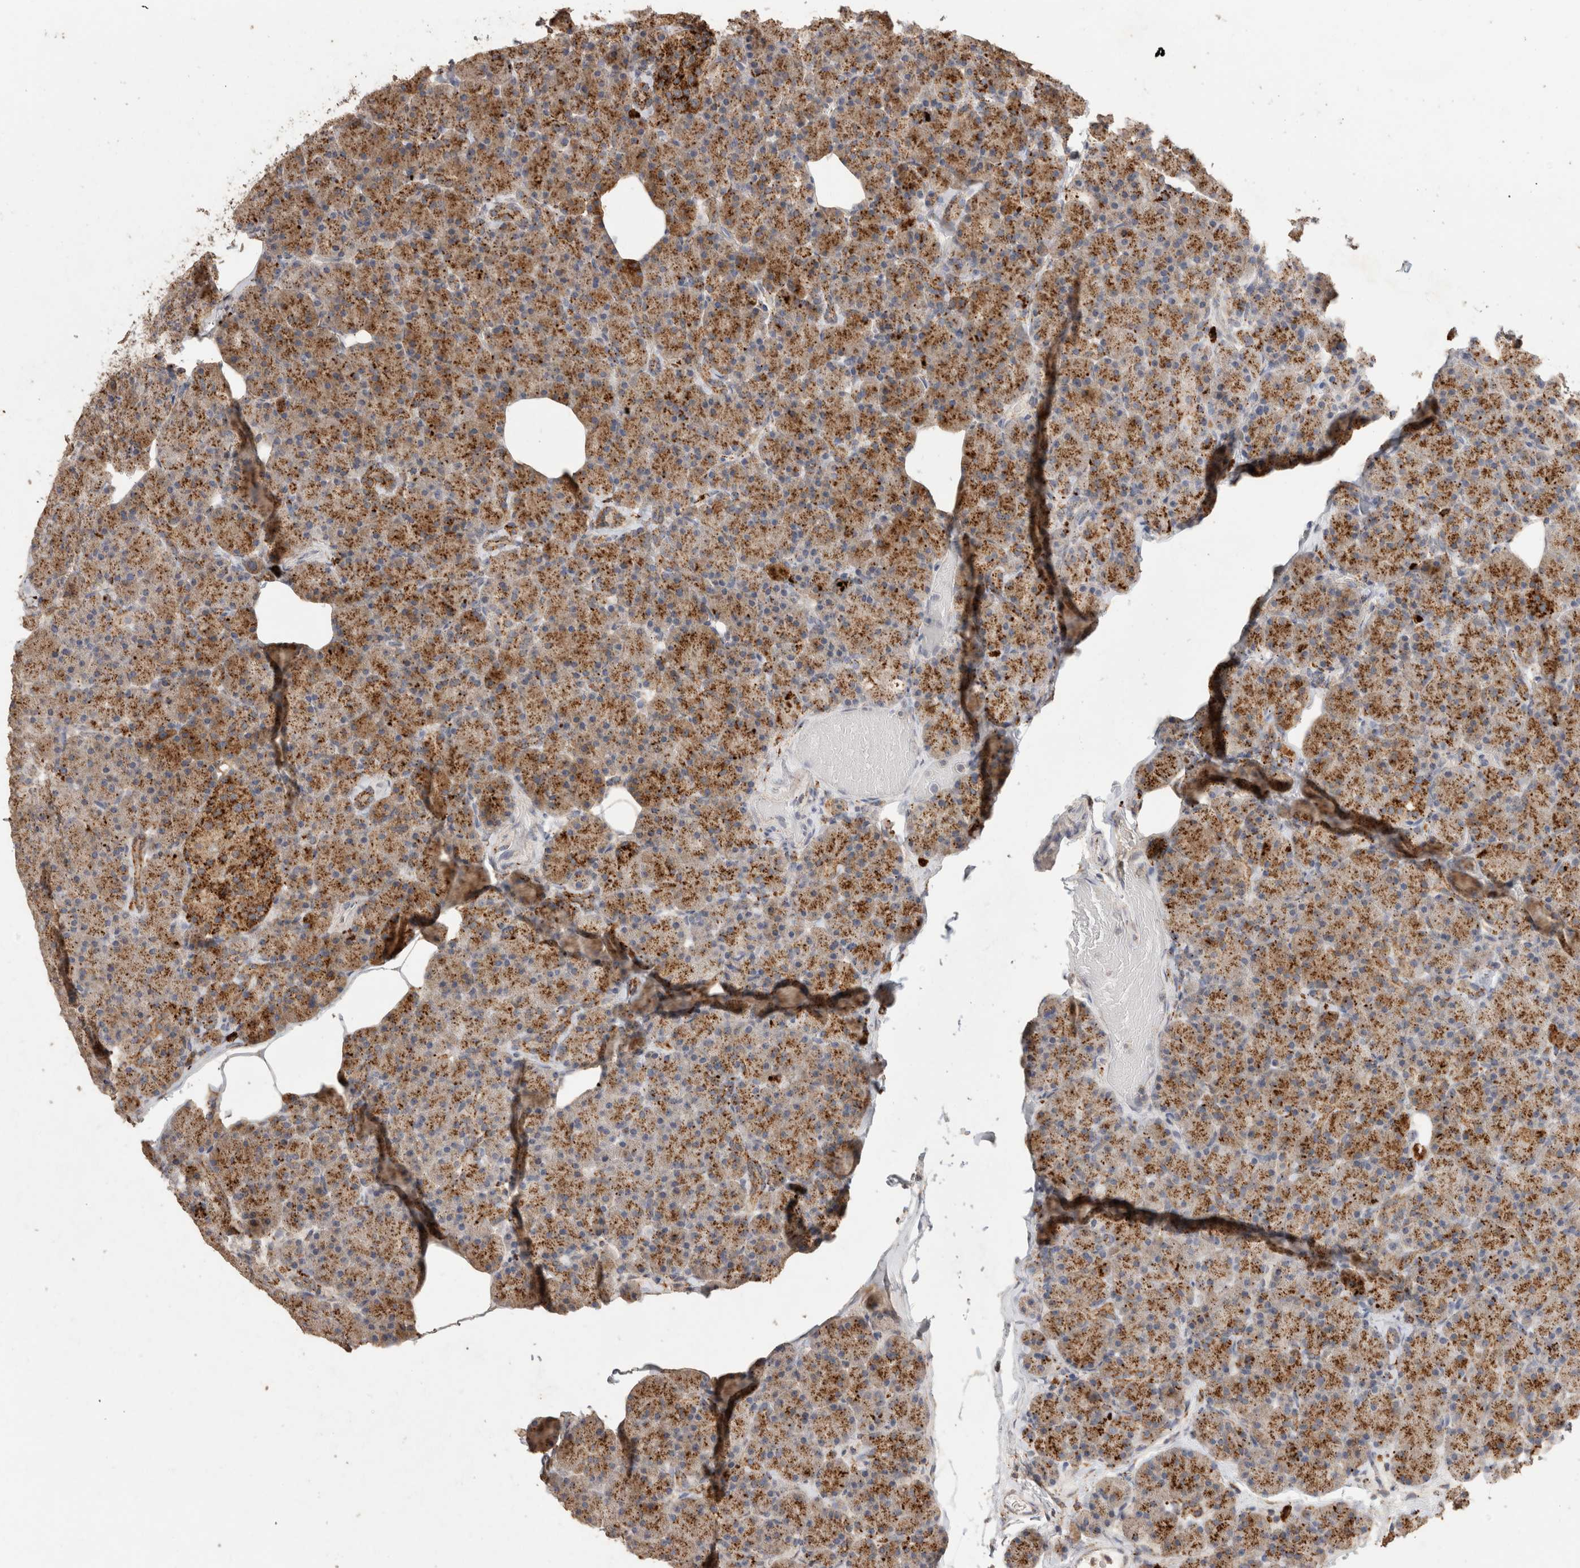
{"staining": {"intensity": "moderate", "quantity": ">75%", "location": "cytoplasmic/membranous"}, "tissue": "pancreas", "cell_type": "Exocrine glandular cells", "image_type": "normal", "snomed": [{"axis": "morphology", "description": "Normal tissue, NOS"}, {"axis": "topography", "description": "Pancreas"}], "caption": "IHC image of normal pancreas stained for a protein (brown), which reveals medium levels of moderate cytoplasmic/membranous expression in approximately >75% of exocrine glandular cells.", "gene": "ARSA", "patient": {"sex": "female", "age": 43}}